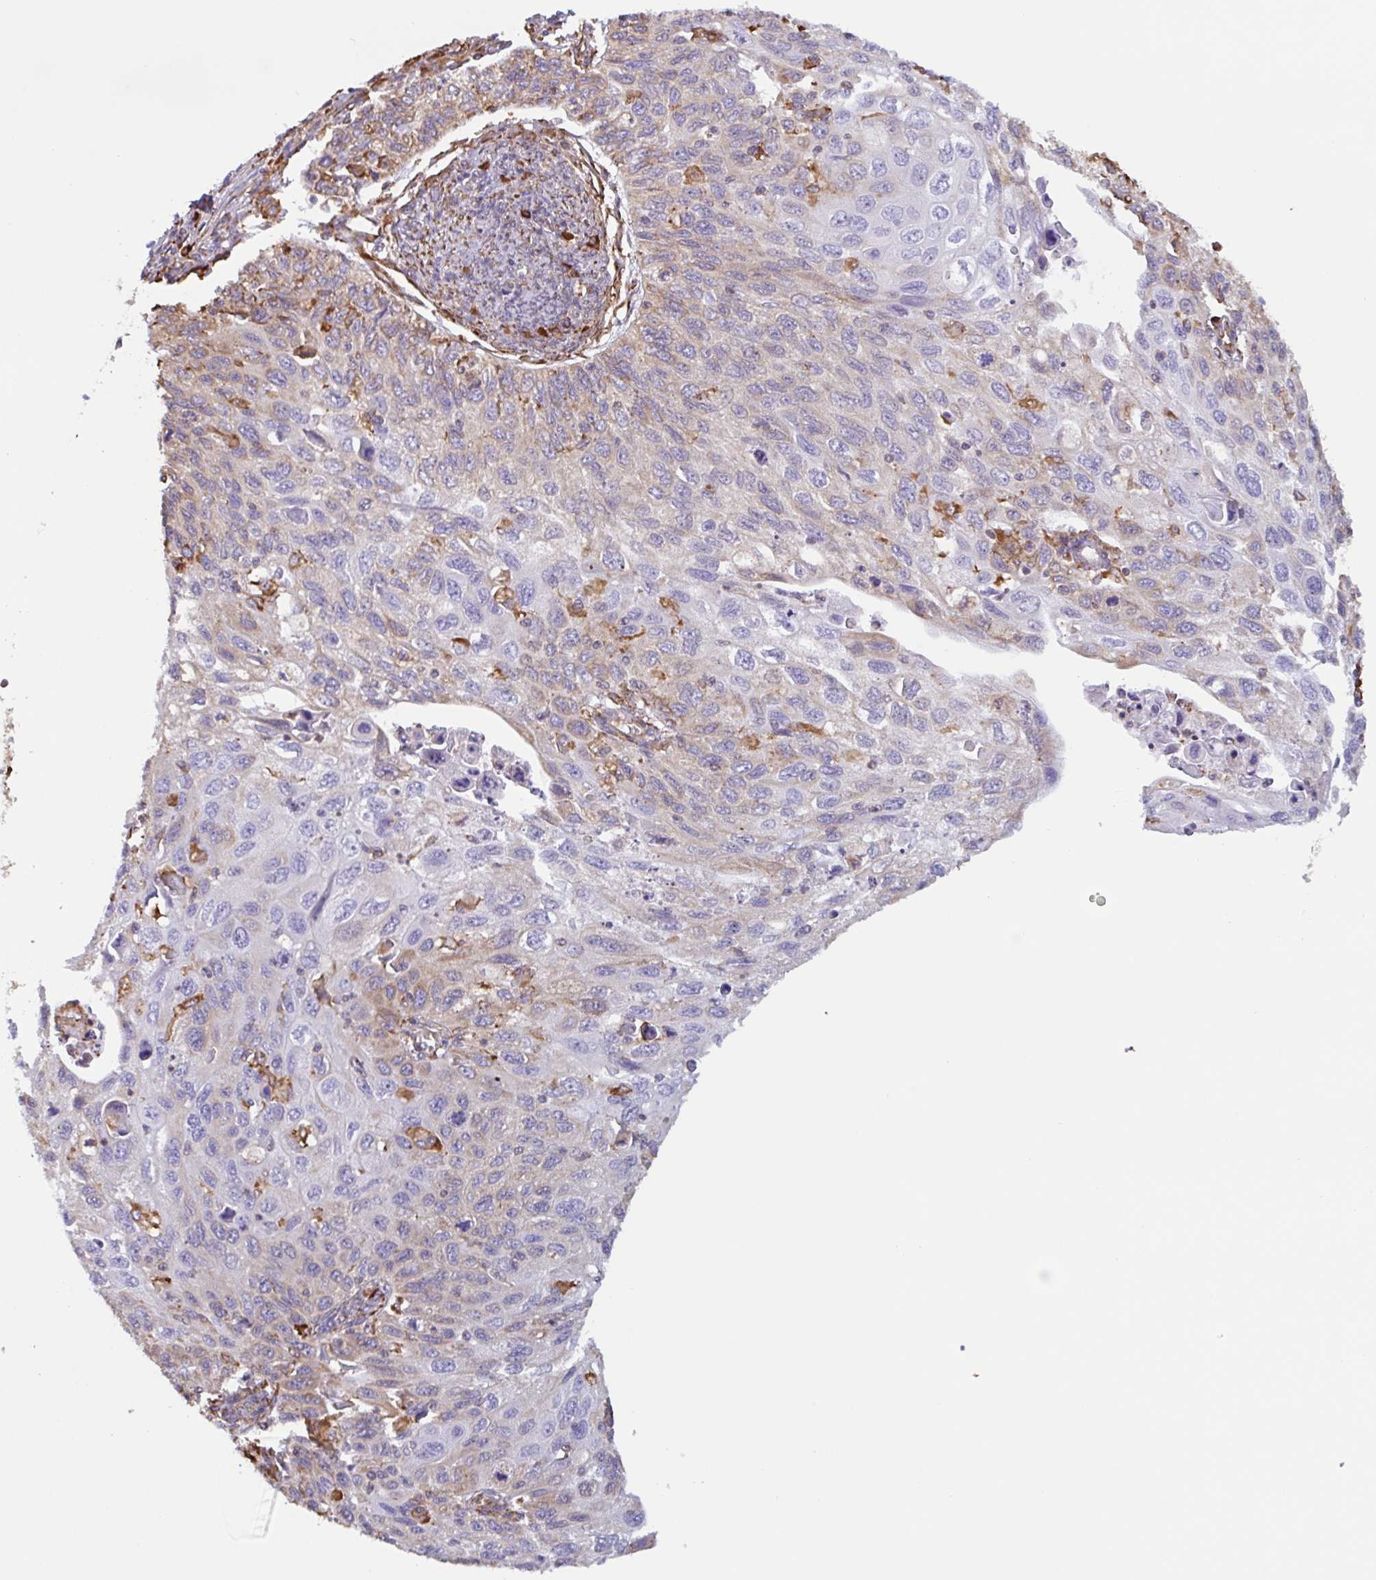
{"staining": {"intensity": "weak", "quantity": "<25%", "location": "cytoplasmic/membranous"}, "tissue": "cervical cancer", "cell_type": "Tumor cells", "image_type": "cancer", "snomed": [{"axis": "morphology", "description": "Squamous cell carcinoma, NOS"}, {"axis": "topography", "description": "Cervix"}], "caption": "DAB (3,3'-diaminobenzidine) immunohistochemical staining of squamous cell carcinoma (cervical) exhibits no significant staining in tumor cells. (Stains: DAB (3,3'-diaminobenzidine) IHC with hematoxylin counter stain, Microscopy: brightfield microscopy at high magnification).", "gene": "DOK4", "patient": {"sex": "female", "age": 70}}